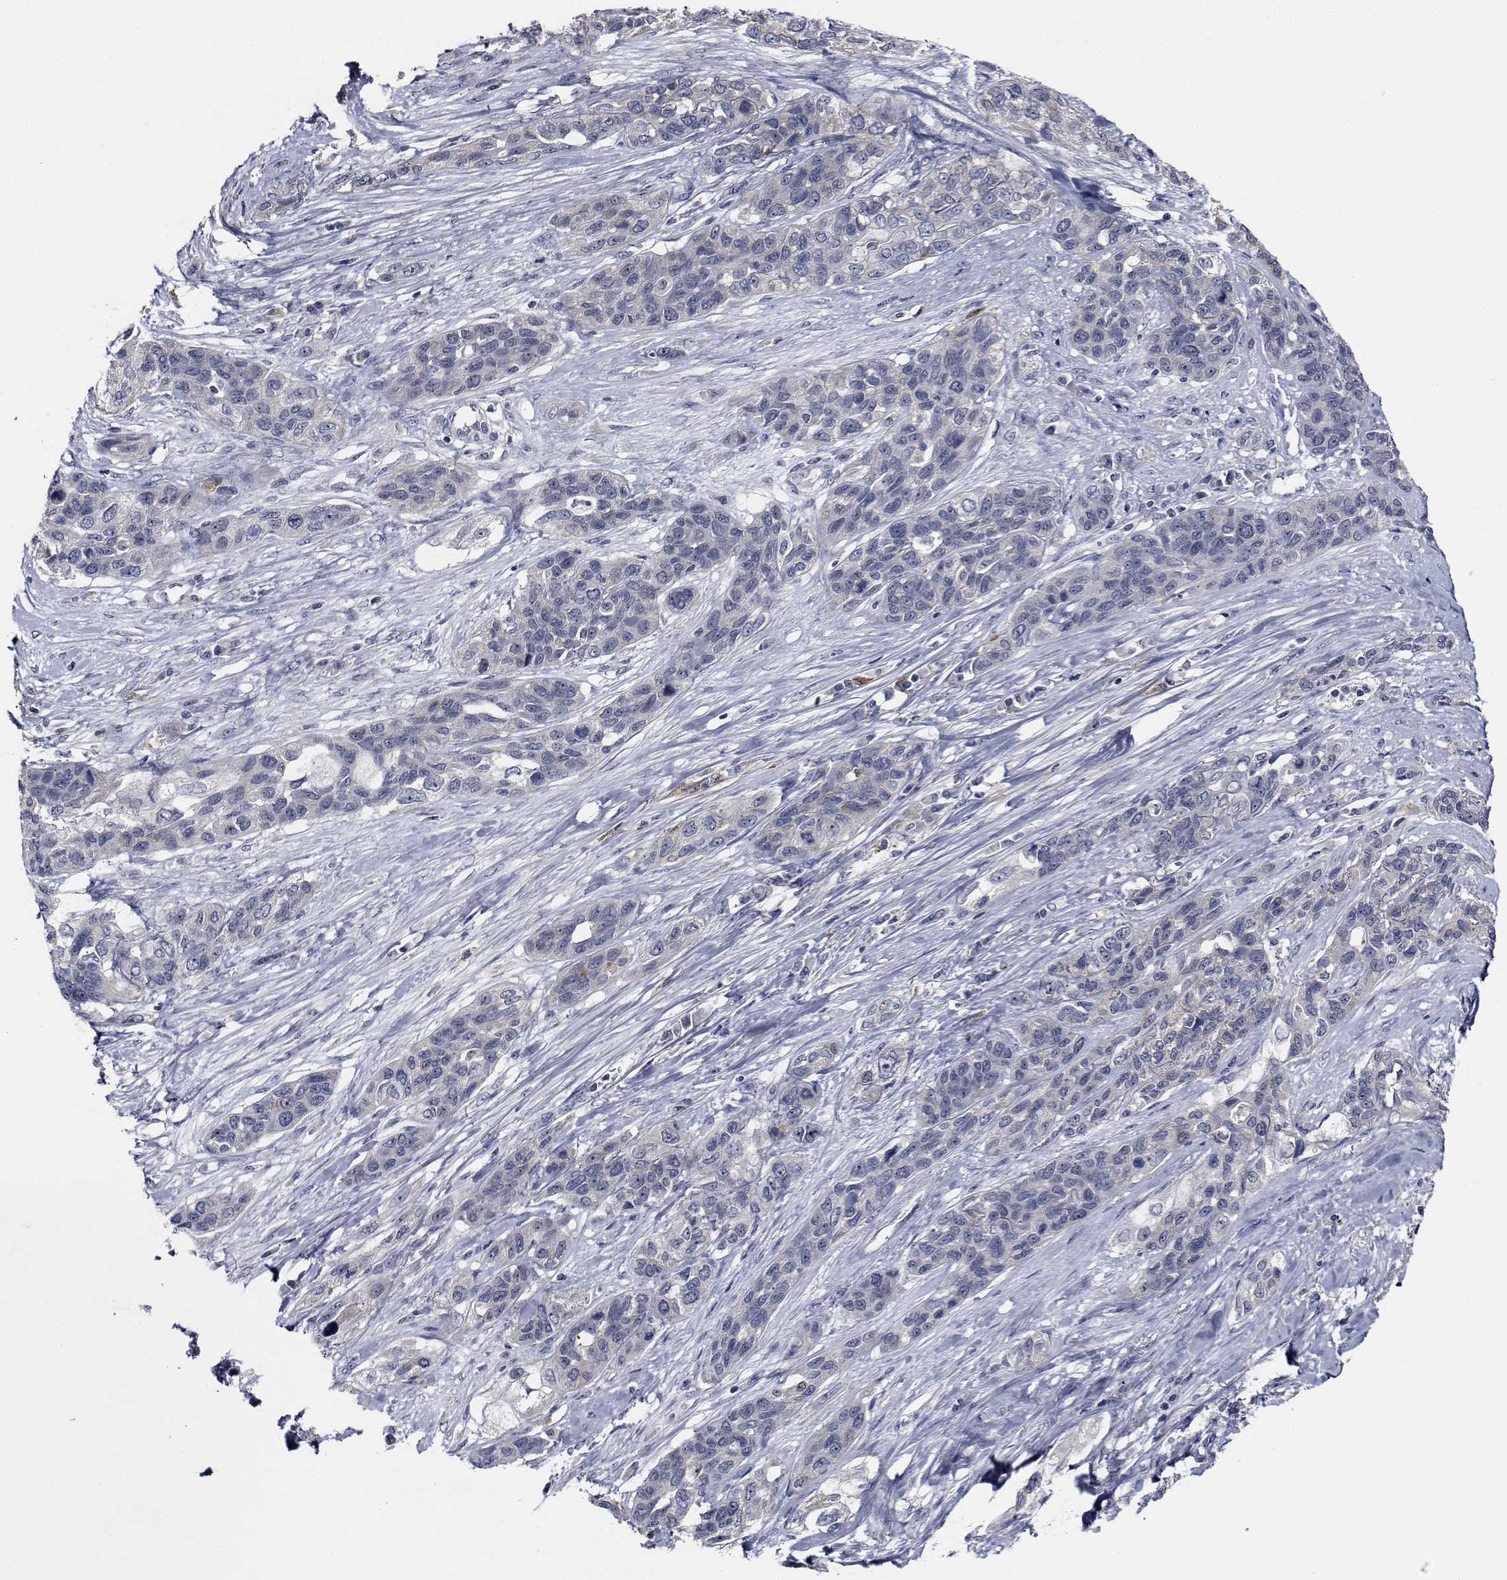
{"staining": {"intensity": "negative", "quantity": "none", "location": "none"}, "tissue": "lung cancer", "cell_type": "Tumor cells", "image_type": "cancer", "snomed": [{"axis": "morphology", "description": "Squamous cell carcinoma, NOS"}, {"axis": "topography", "description": "Lung"}], "caption": "Immunohistochemistry (IHC) histopathology image of neoplastic tissue: human lung cancer (squamous cell carcinoma) stained with DAB (3,3'-diaminobenzidine) displays no significant protein staining in tumor cells. (DAB IHC with hematoxylin counter stain).", "gene": "NVL", "patient": {"sex": "female", "age": 70}}